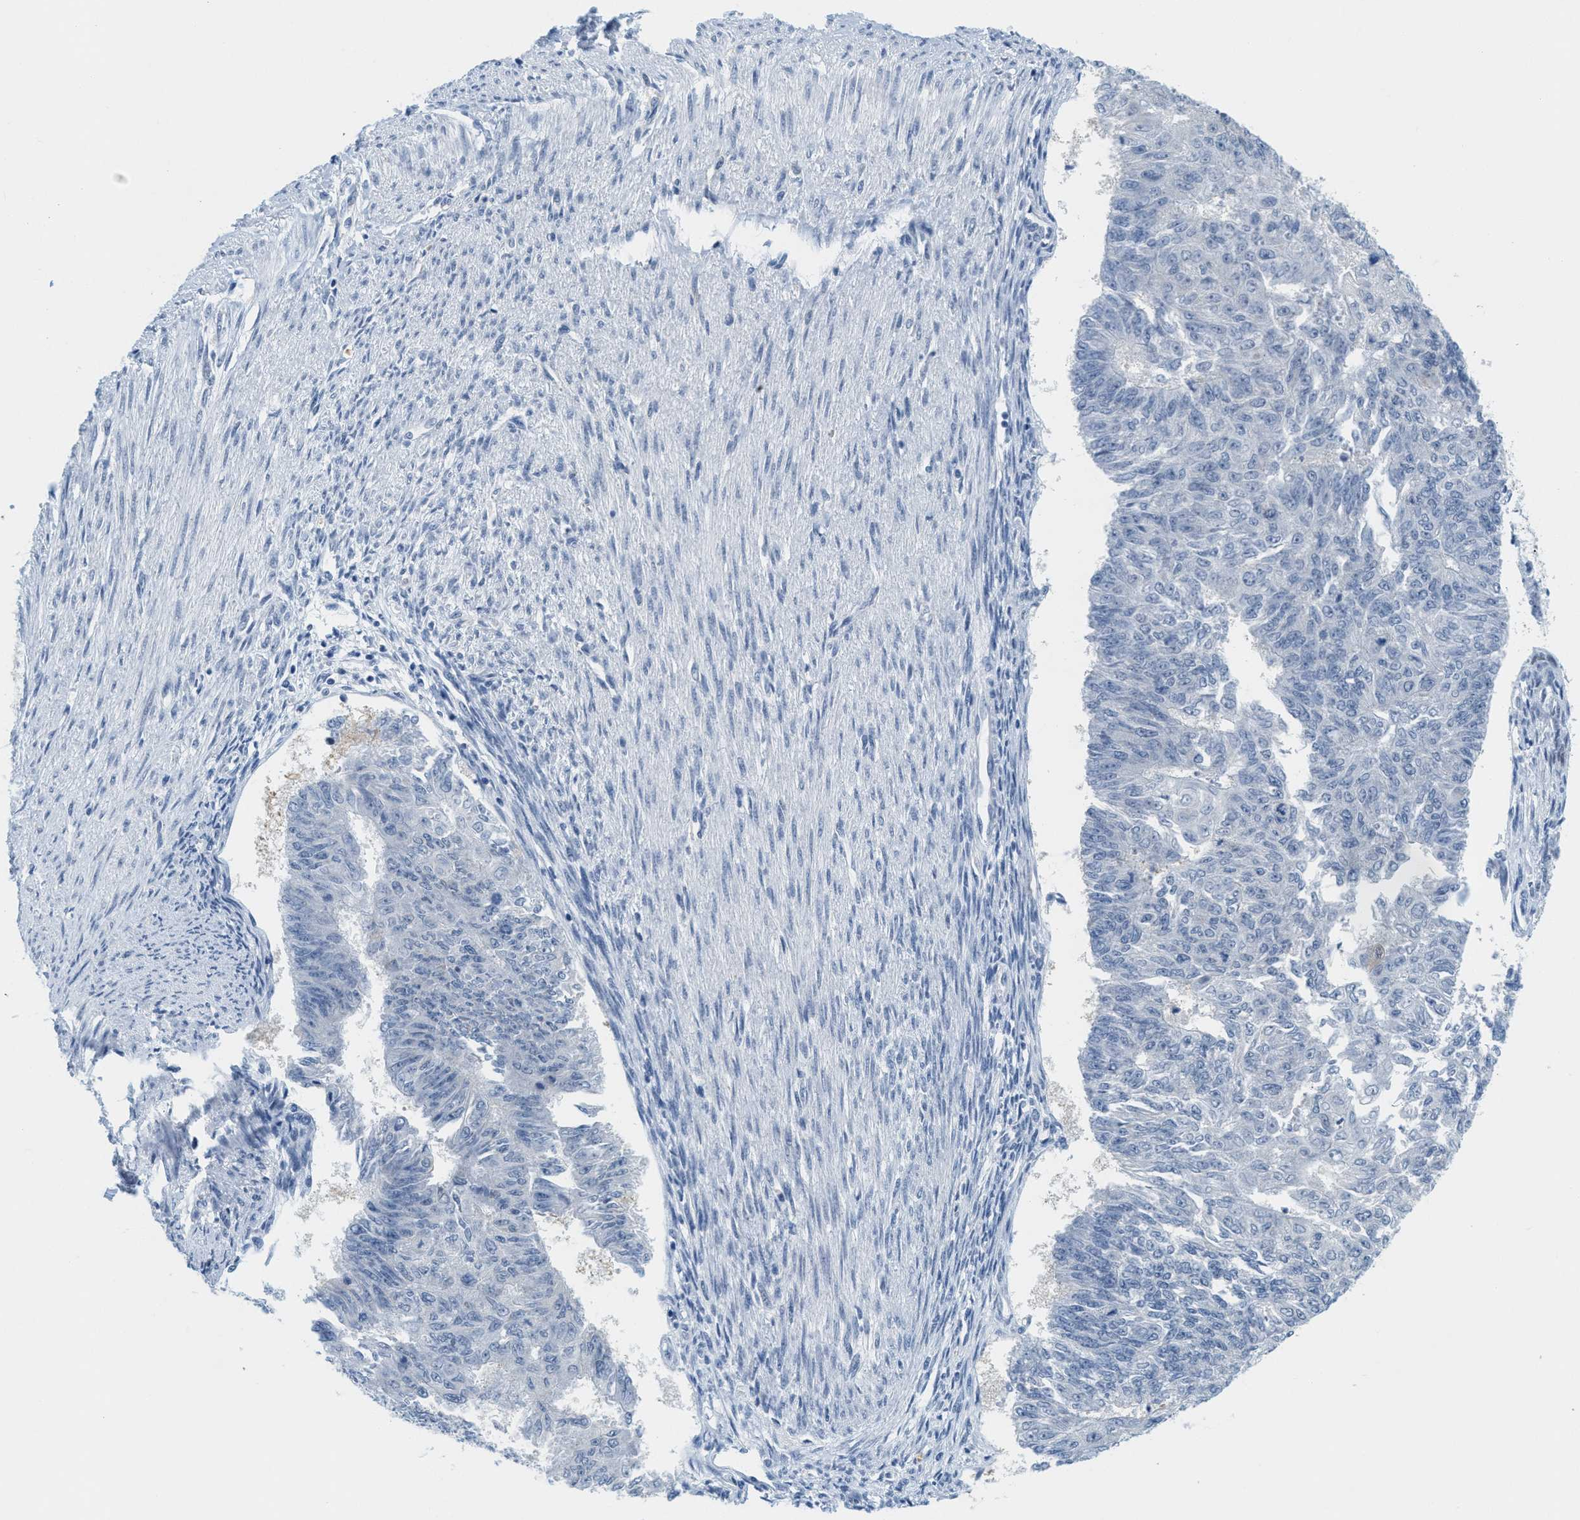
{"staining": {"intensity": "negative", "quantity": "none", "location": "none"}, "tissue": "endometrial cancer", "cell_type": "Tumor cells", "image_type": "cancer", "snomed": [{"axis": "morphology", "description": "Adenocarcinoma, NOS"}, {"axis": "topography", "description": "Endometrium"}], "caption": "There is no significant staining in tumor cells of endometrial cancer (adenocarcinoma).", "gene": "HS3ST2", "patient": {"sex": "female", "age": 32}}